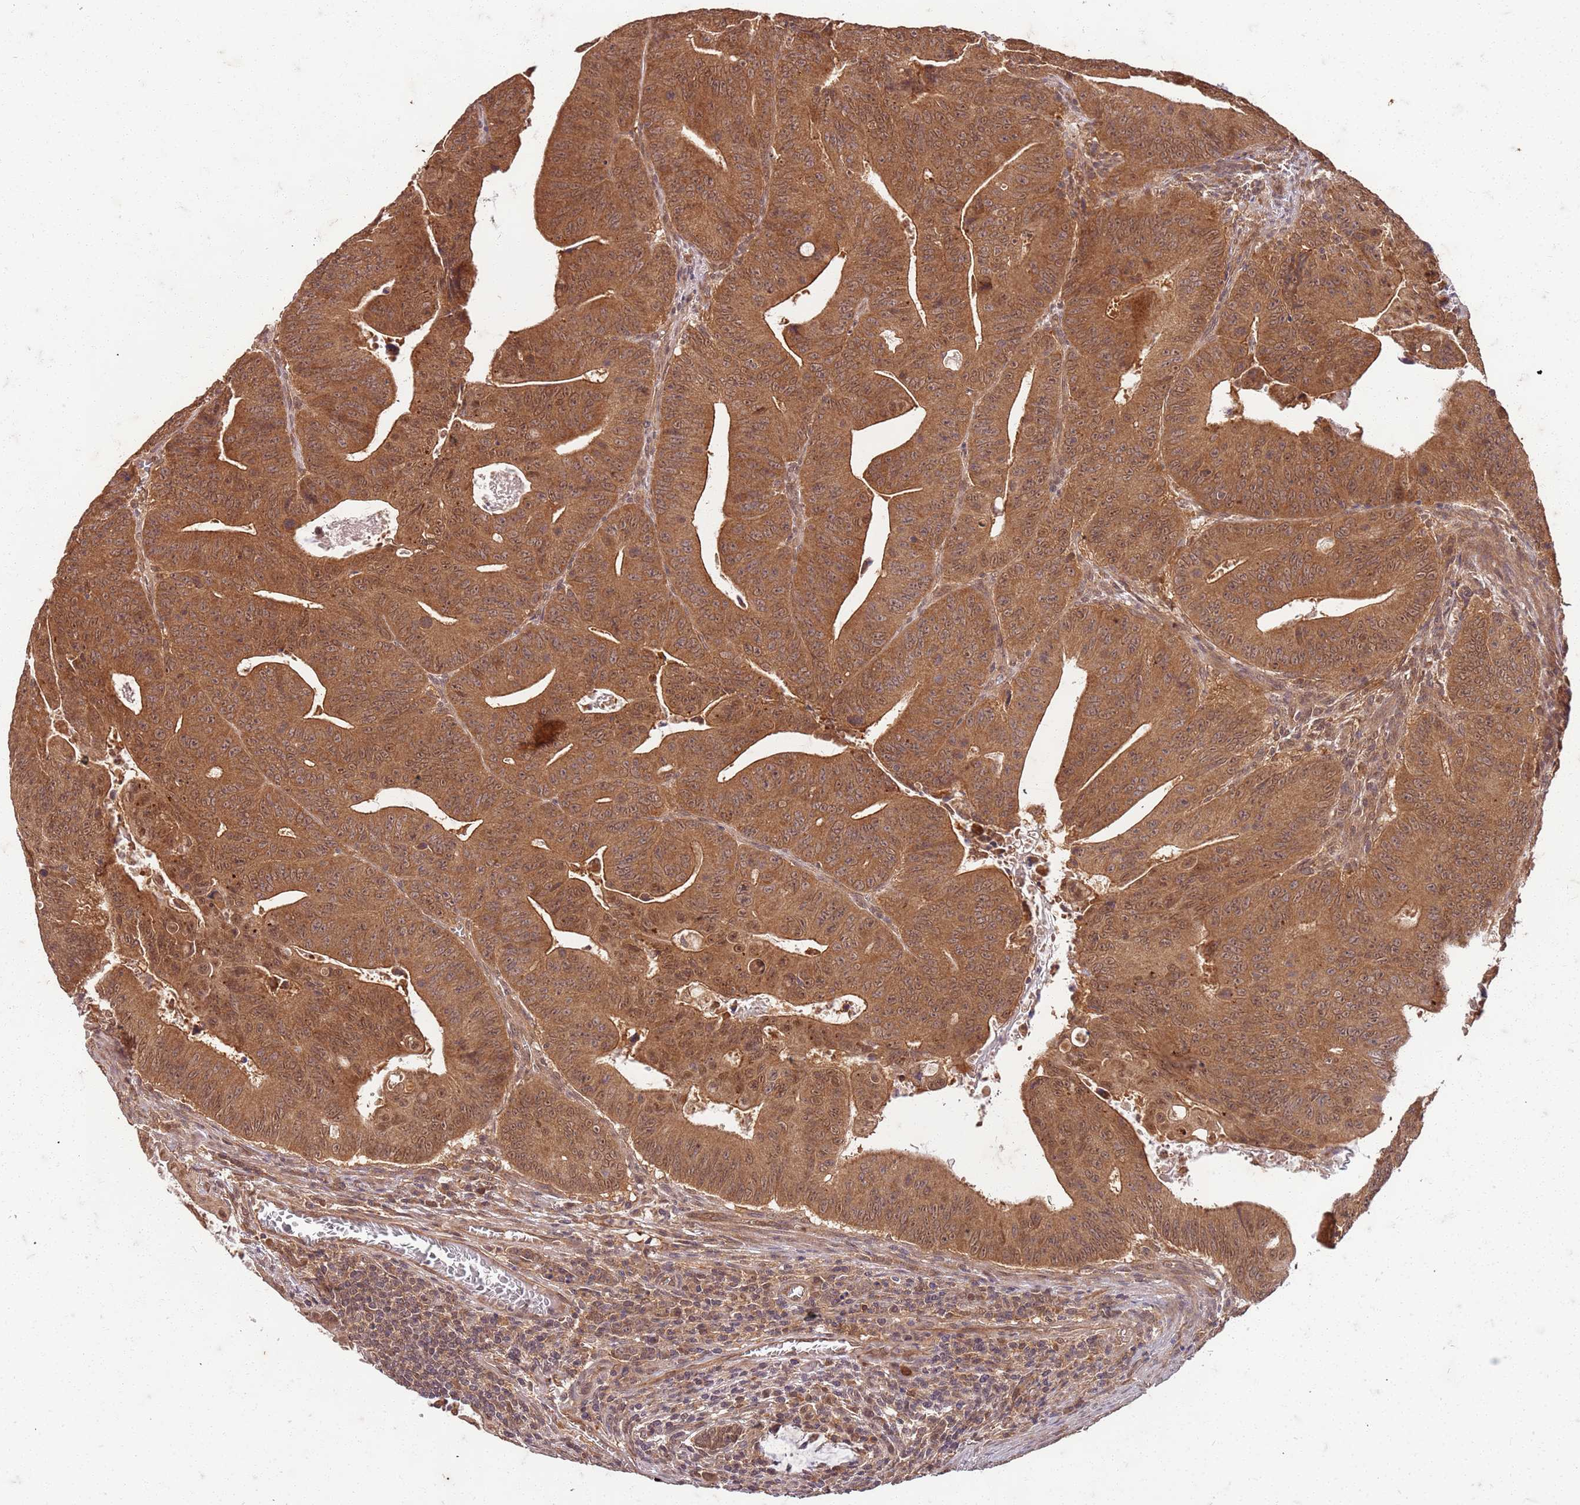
{"staining": {"intensity": "moderate", "quantity": ">75%", "location": "cytoplasmic/membranous,nuclear"}, "tissue": "colorectal cancer", "cell_type": "Tumor cells", "image_type": "cancer", "snomed": [{"axis": "morphology", "description": "Adenocarcinoma, NOS"}, {"axis": "topography", "description": "Rectum"}], "caption": "There is medium levels of moderate cytoplasmic/membranous and nuclear staining in tumor cells of colorectal cancer (adenocarcinoma), as demonstrated by immunohistochemical staining (brown color).", "gene": "UBE3A", "patient": {"sex": "female", "age": 75}}